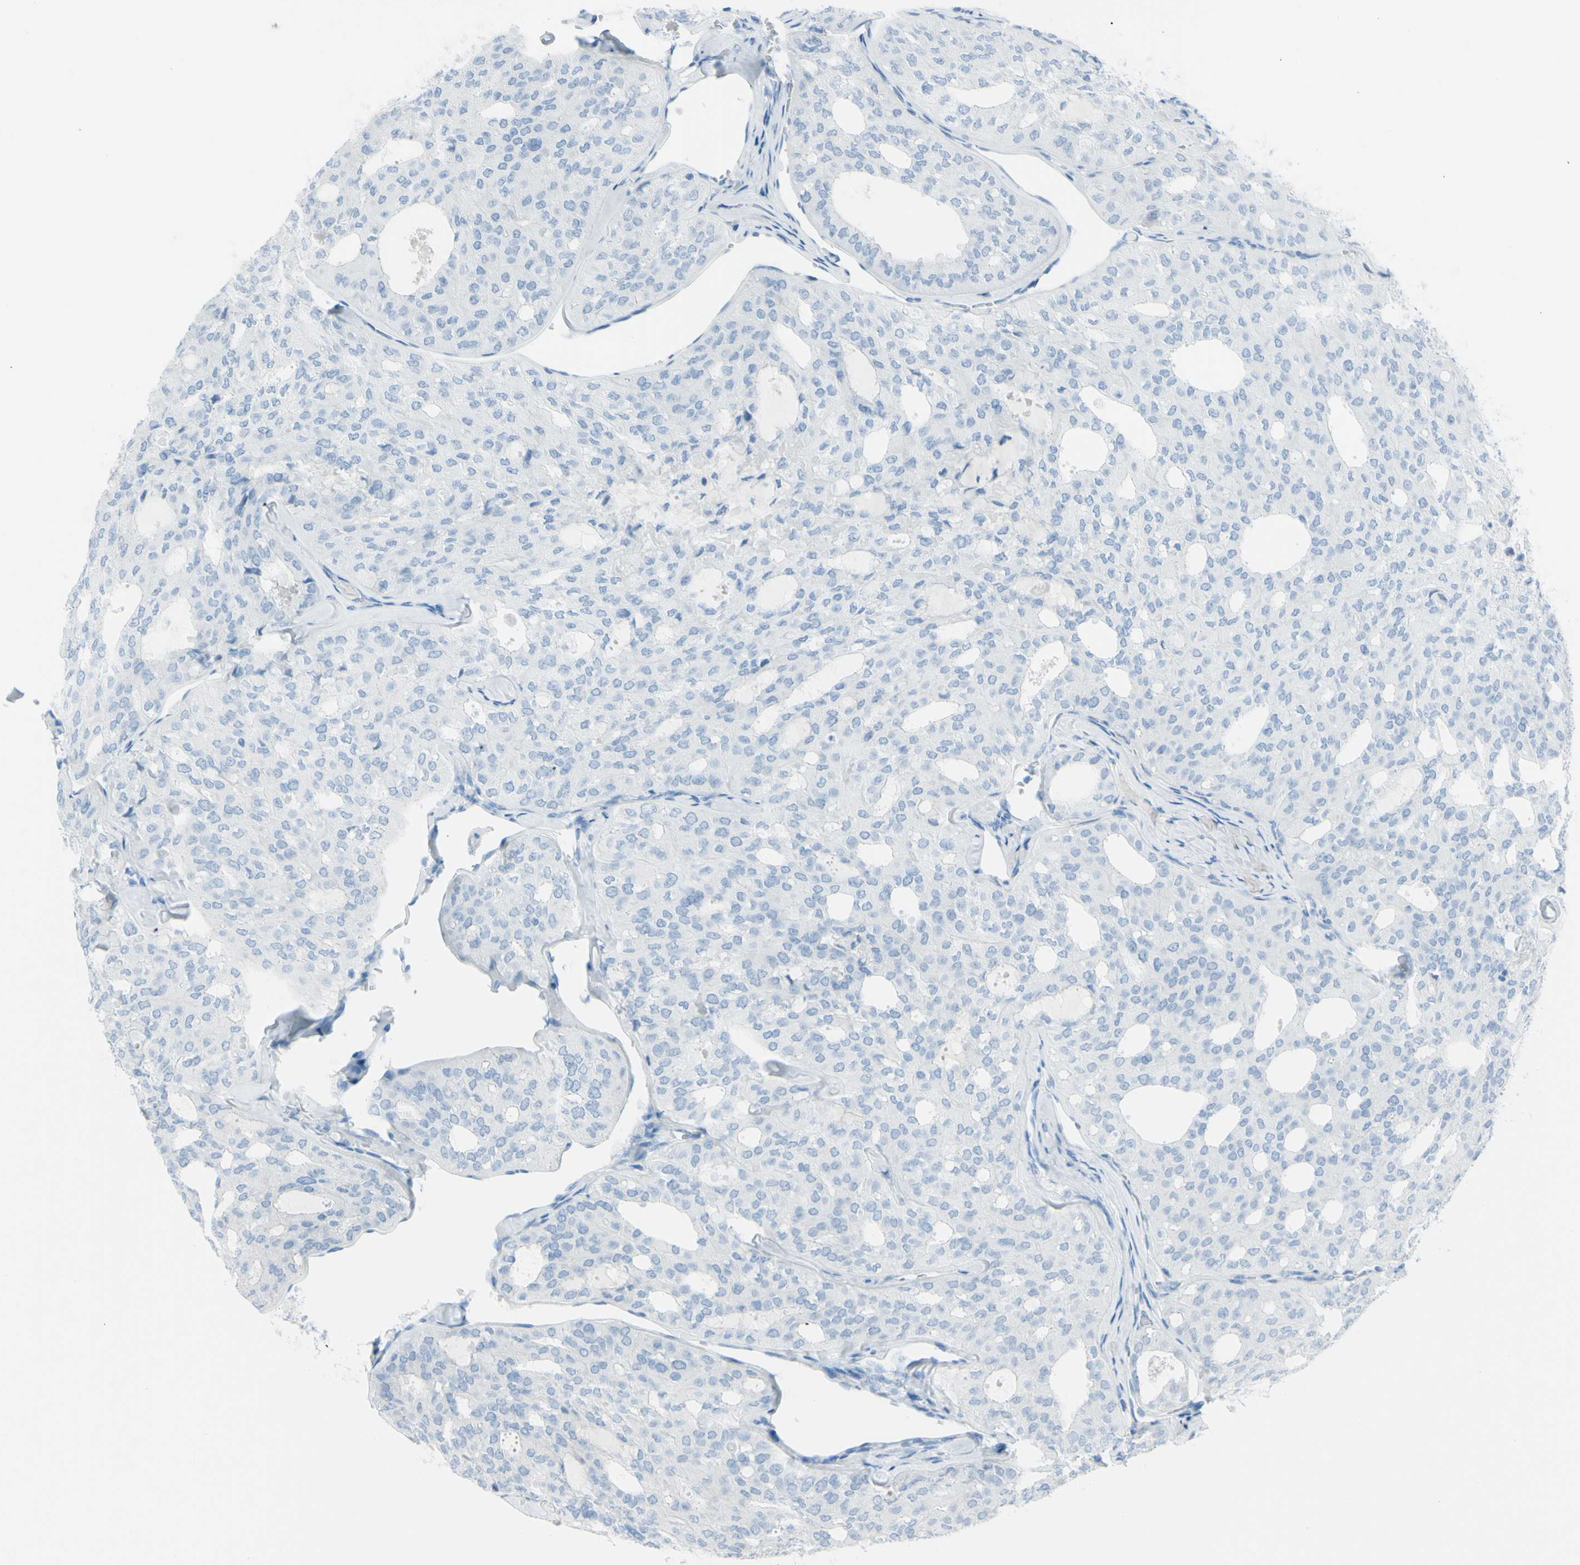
{"staining": {"intensity": "negative", "quantity": "none", "location": "none"}, "tissue": "thyroid cancer", "cell_type": "Tumor cells", "image_type": "cancer", "snomed": [{"axis": "morphology", "description": "Follicular adenoma carcinoma, NOS"}, {"axis": "topography", "description": "Thyroid gland"}], "caption": "A high-resolution micrograph shows IHC staining of thyroid cancer (follicular adenoma carcinoma), which exhibits no significant expression in tumor cells.", "gene": "TFPI2", "patient": {"sex": "male", "age": 75}}